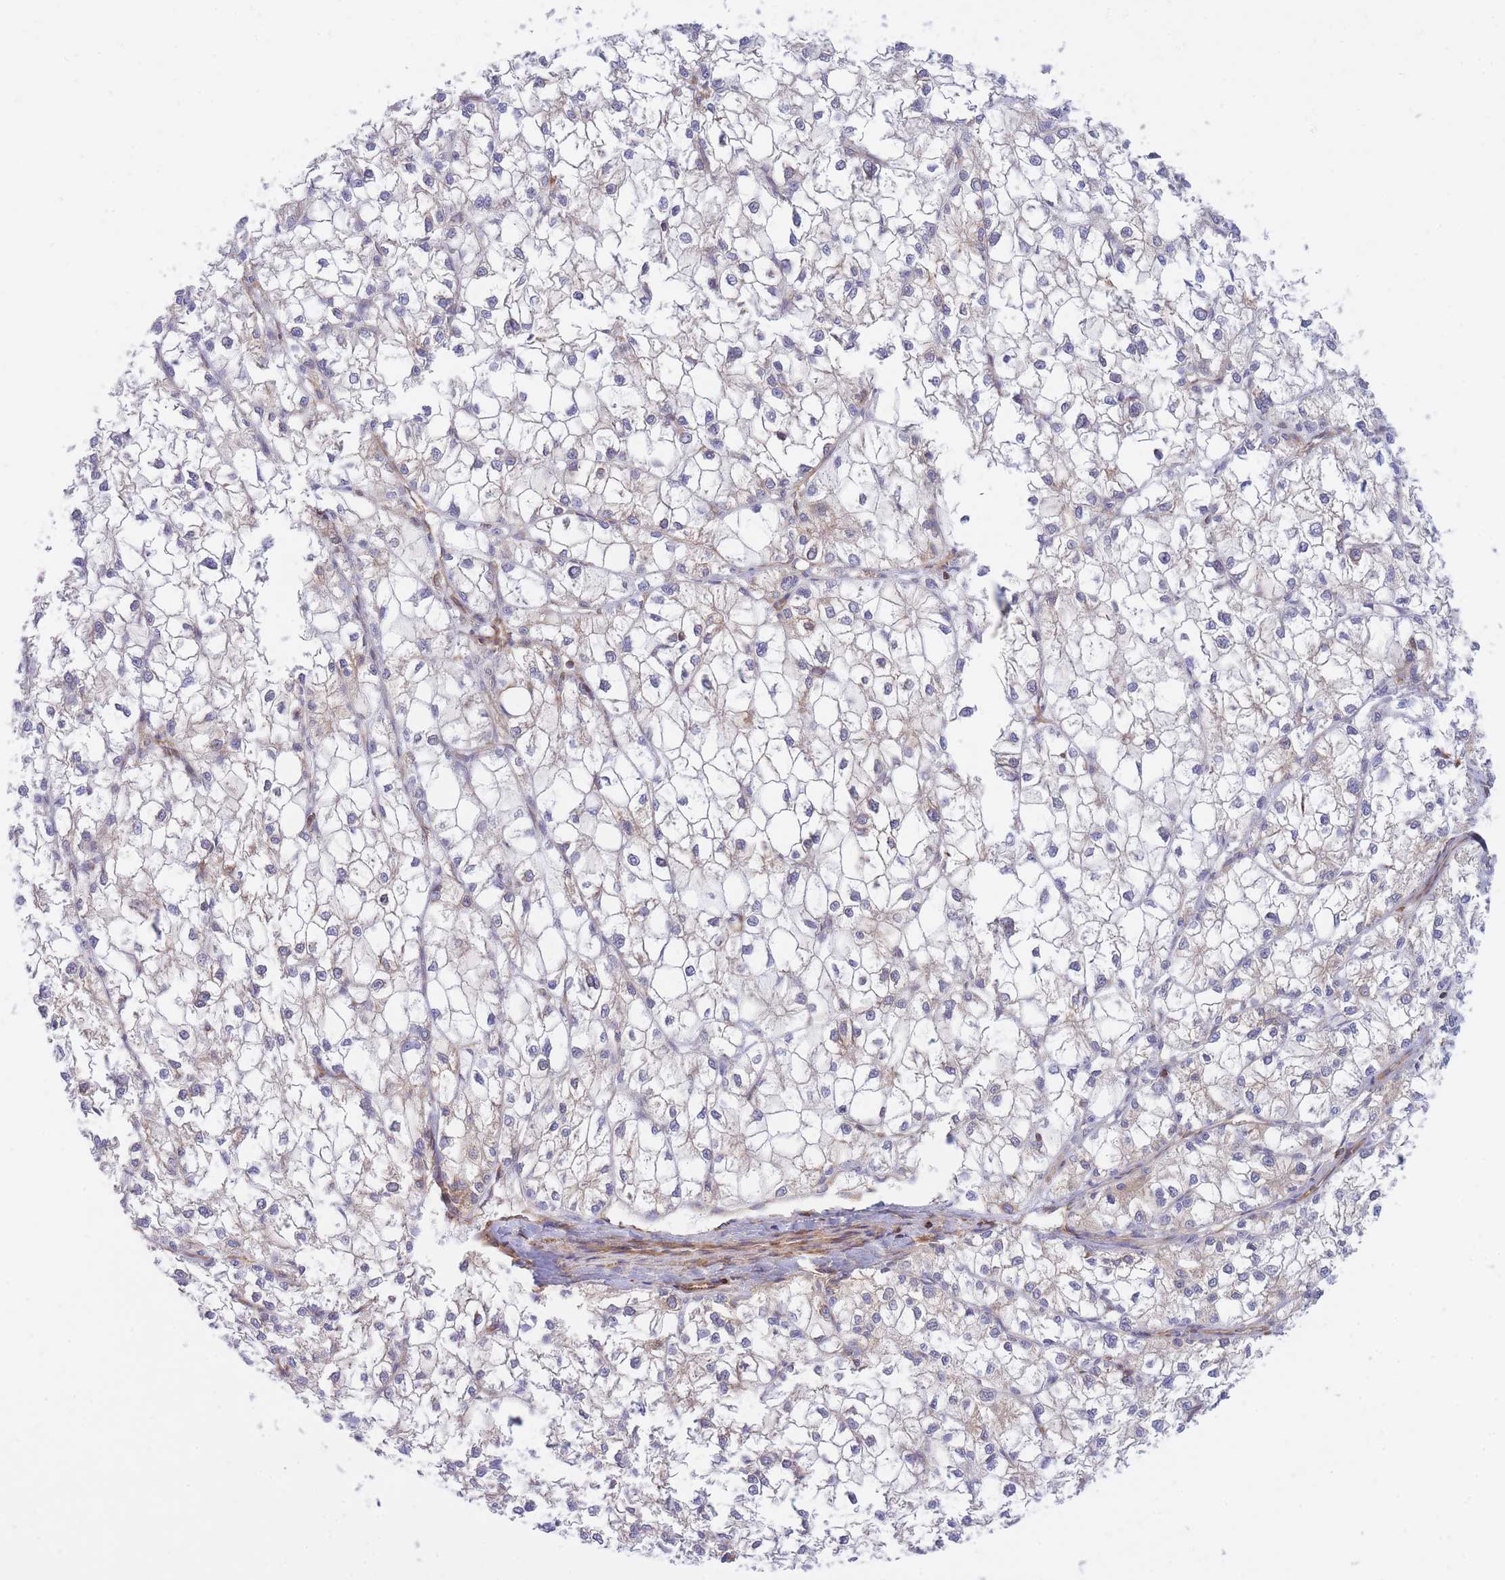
{"staining": {"intensity": "negative", "quantity": "none", "location": "none"}, "tissue": "liver cancer", "cell_type": "Tumor cells", "image_type": "cancer", "snomed": [{"axis": "morphology", "description": "Carcinoma, Hepatocellular, NOS"}, {"axis": "topography", "description": "Liver"}], "caption": "Immunohistochemistry (IHC) of liver cancer shows no positivity in tumor cells.", "gene": "REM1", "patient": {"sex": "female", "age": 43}}